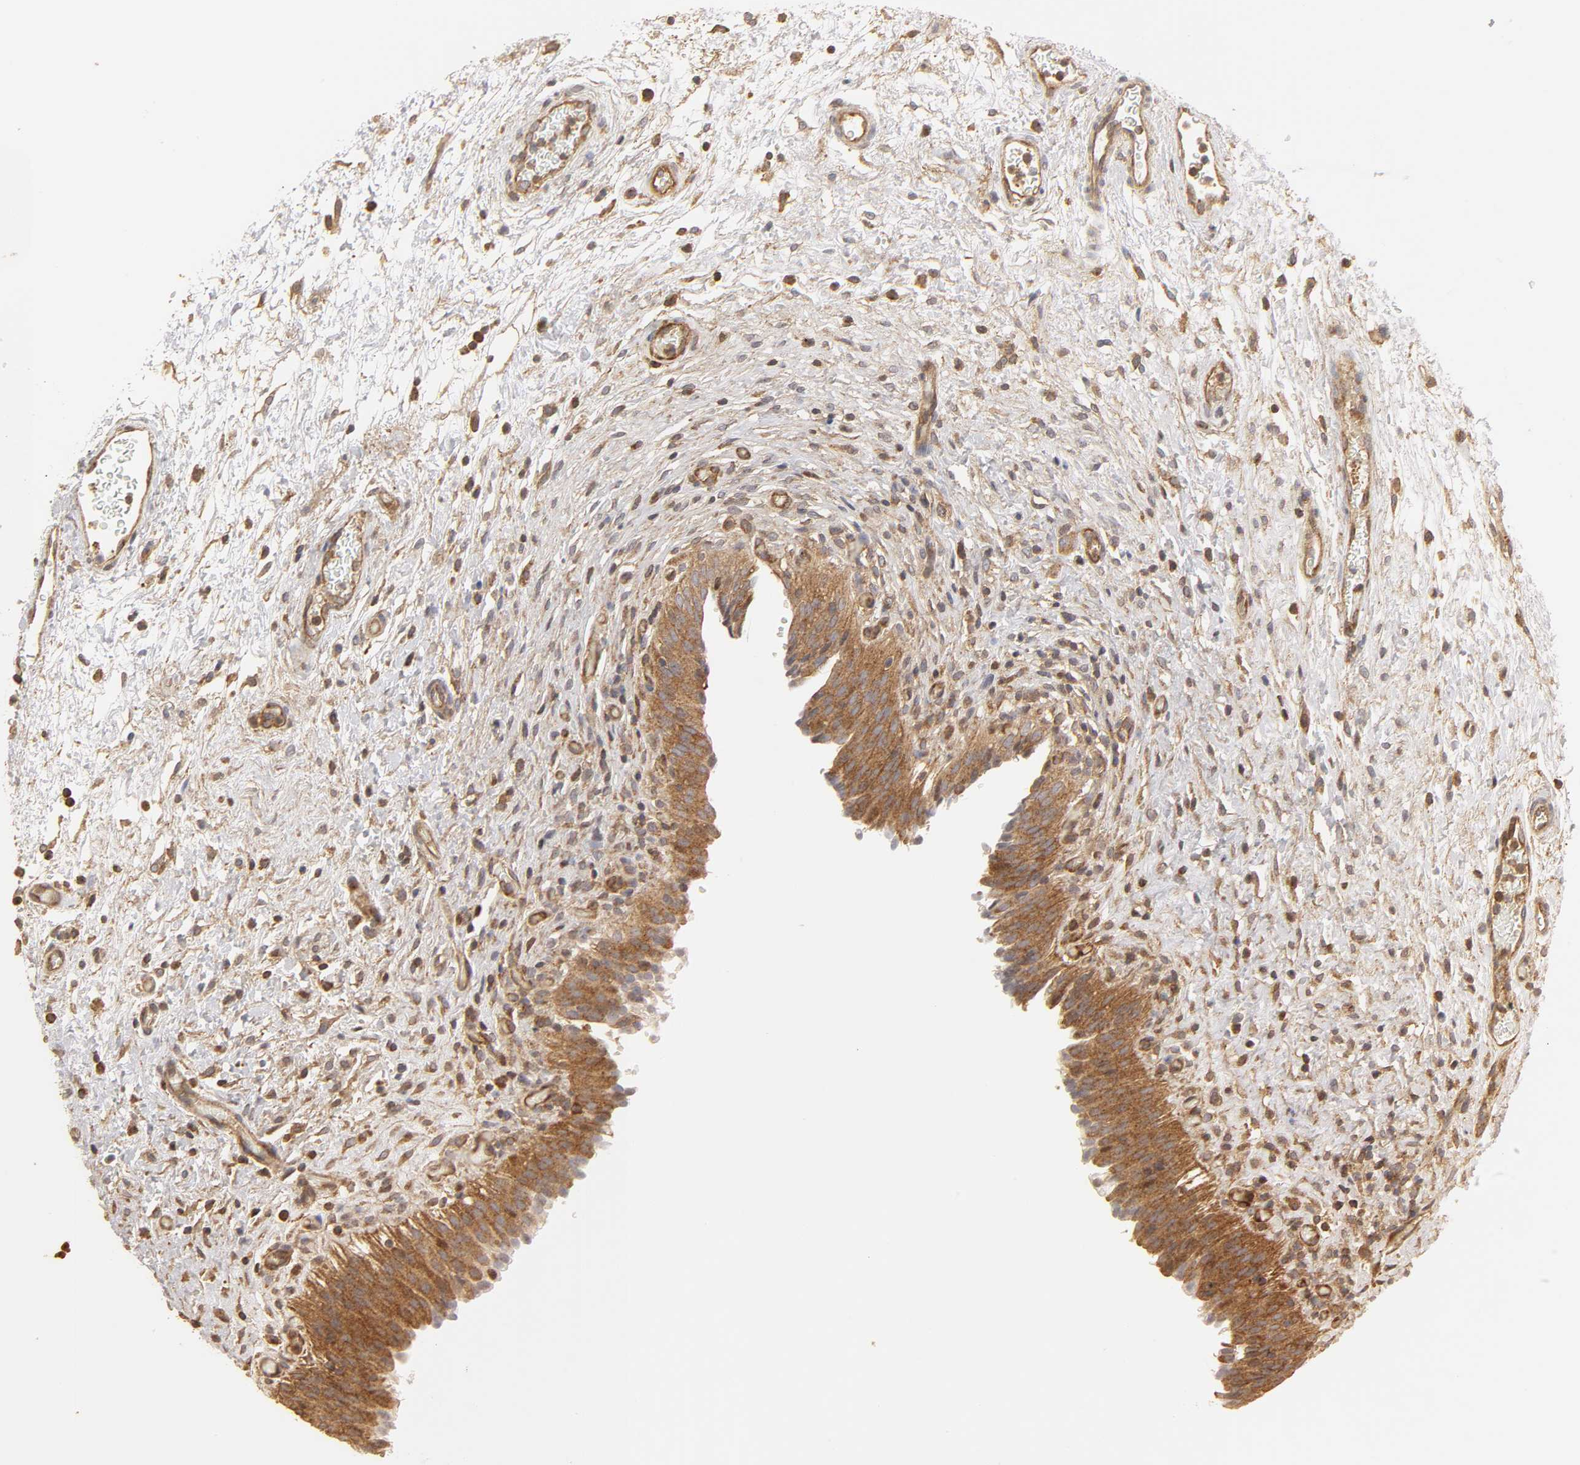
{"staining": {"intensity": "strong", "quantity": ">75%", "location": "cytoplasmic/membranous"}, "tissue": "urinary bladder", "cell_type": "Urothelial cells", "image_type": "normal", "snomed": [{"axis": "morphology", "description": "Normal tissue, NOS"}, {"axis": "topography", "description": "Urinary bladder"}], "caption": "This photomicrograph displays benign urinary bladder stained with immunohistochemistry (IHC) to label a protein in brown. The cytoplasmic/membranous of urothelial cells show strong positivity for the protein. Nuclei are counter-stained blue.", "gene": "SH3GLB1", "patient": {"sex": "male", "age": 51}}